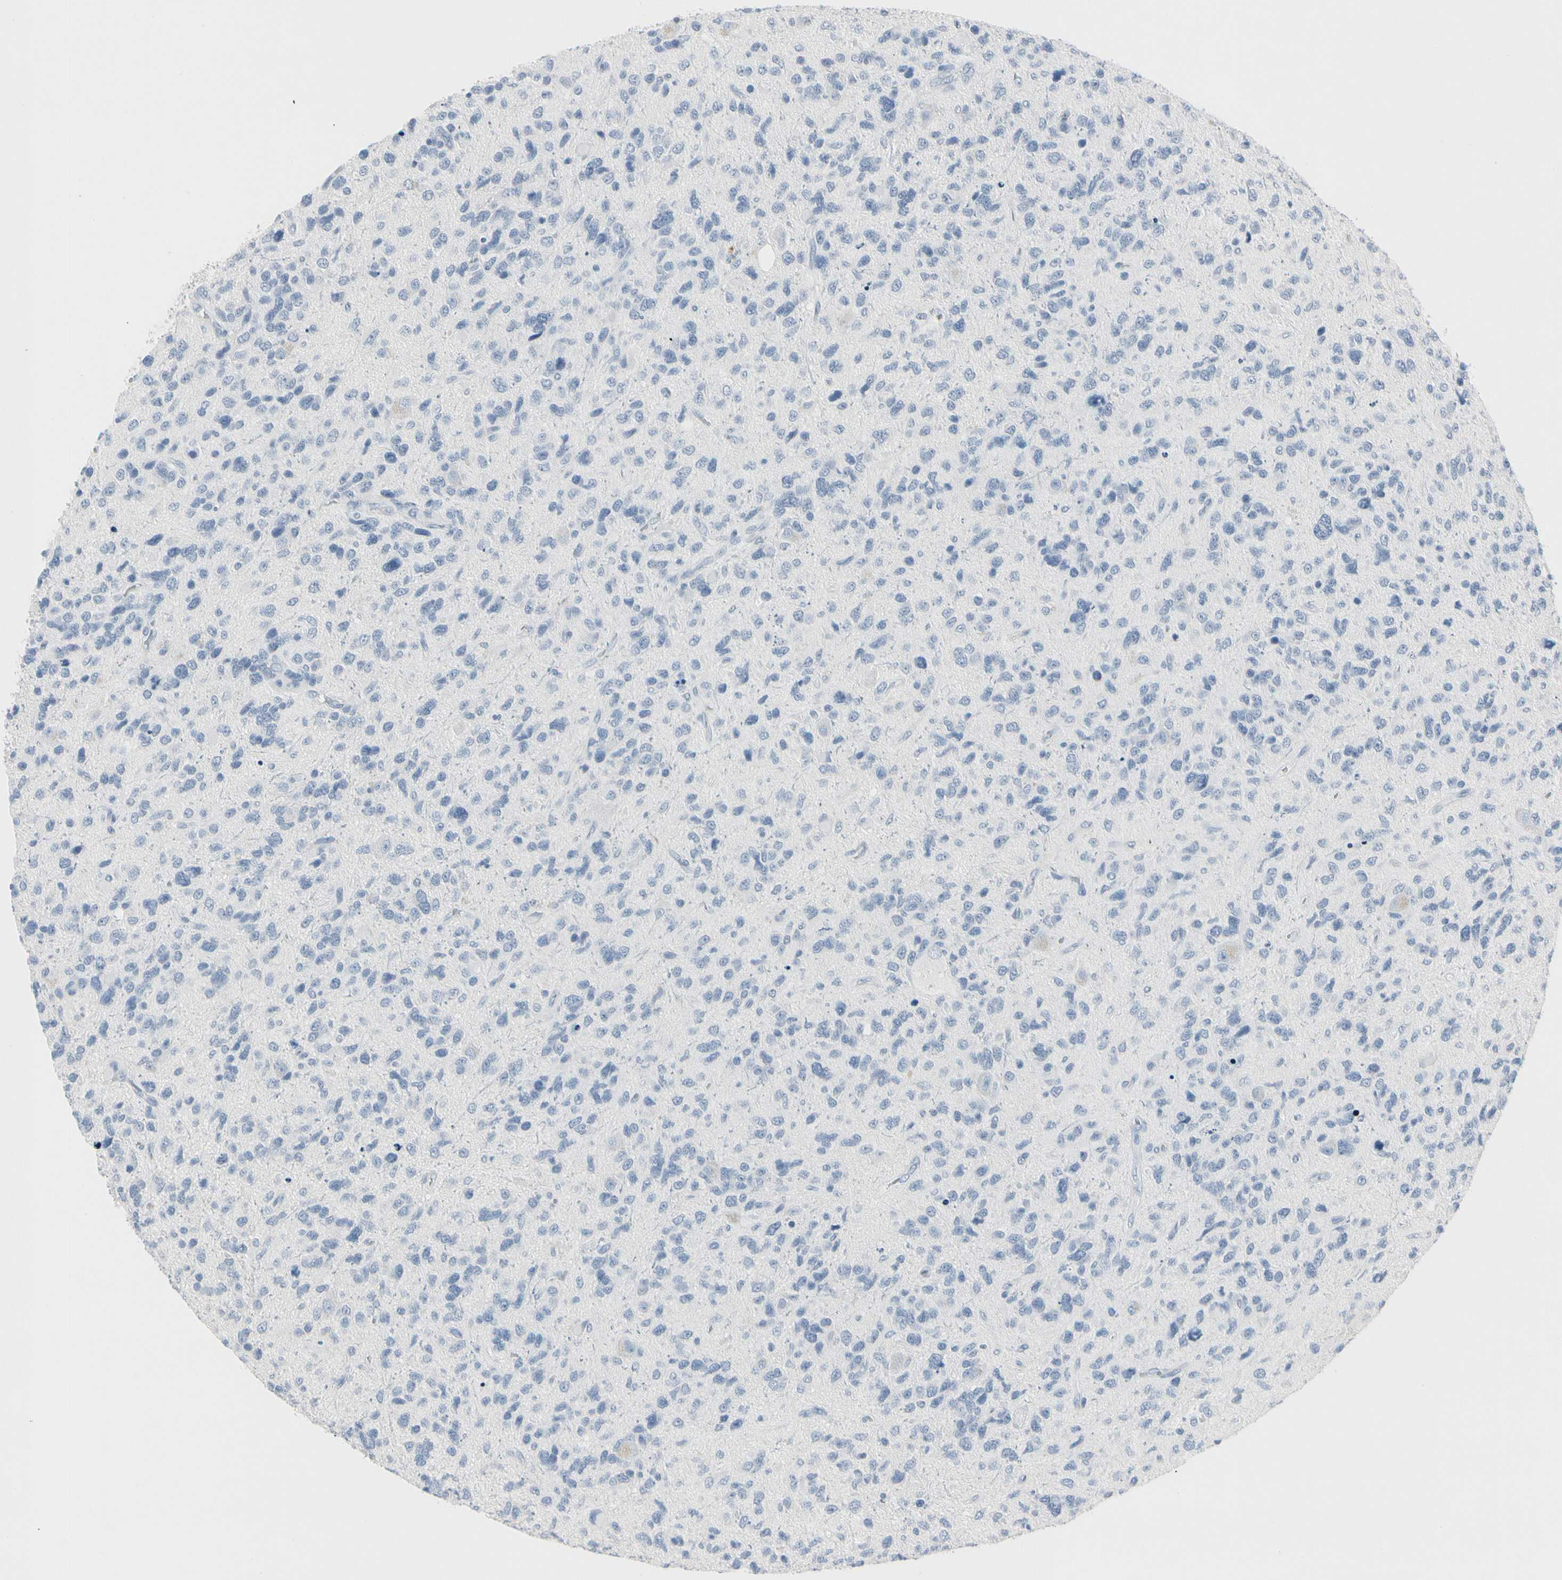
{"staining": {"intensity": "negative", "quantity": "none", "location": "none"}, "tissue": "glioma", "cell_type": "Tumor cells", "image_type": "cancer", "snomed": [{"axis": "morphology", "description": "Glioma, malignant, High grade"}, {"axis": "topography", "description": "Brain"}], "caption": "Image shows no protein staining in tumor cells of glioma tissue.", "gene": "DMPK", "patient": {"sex": "female", "age": 58}}